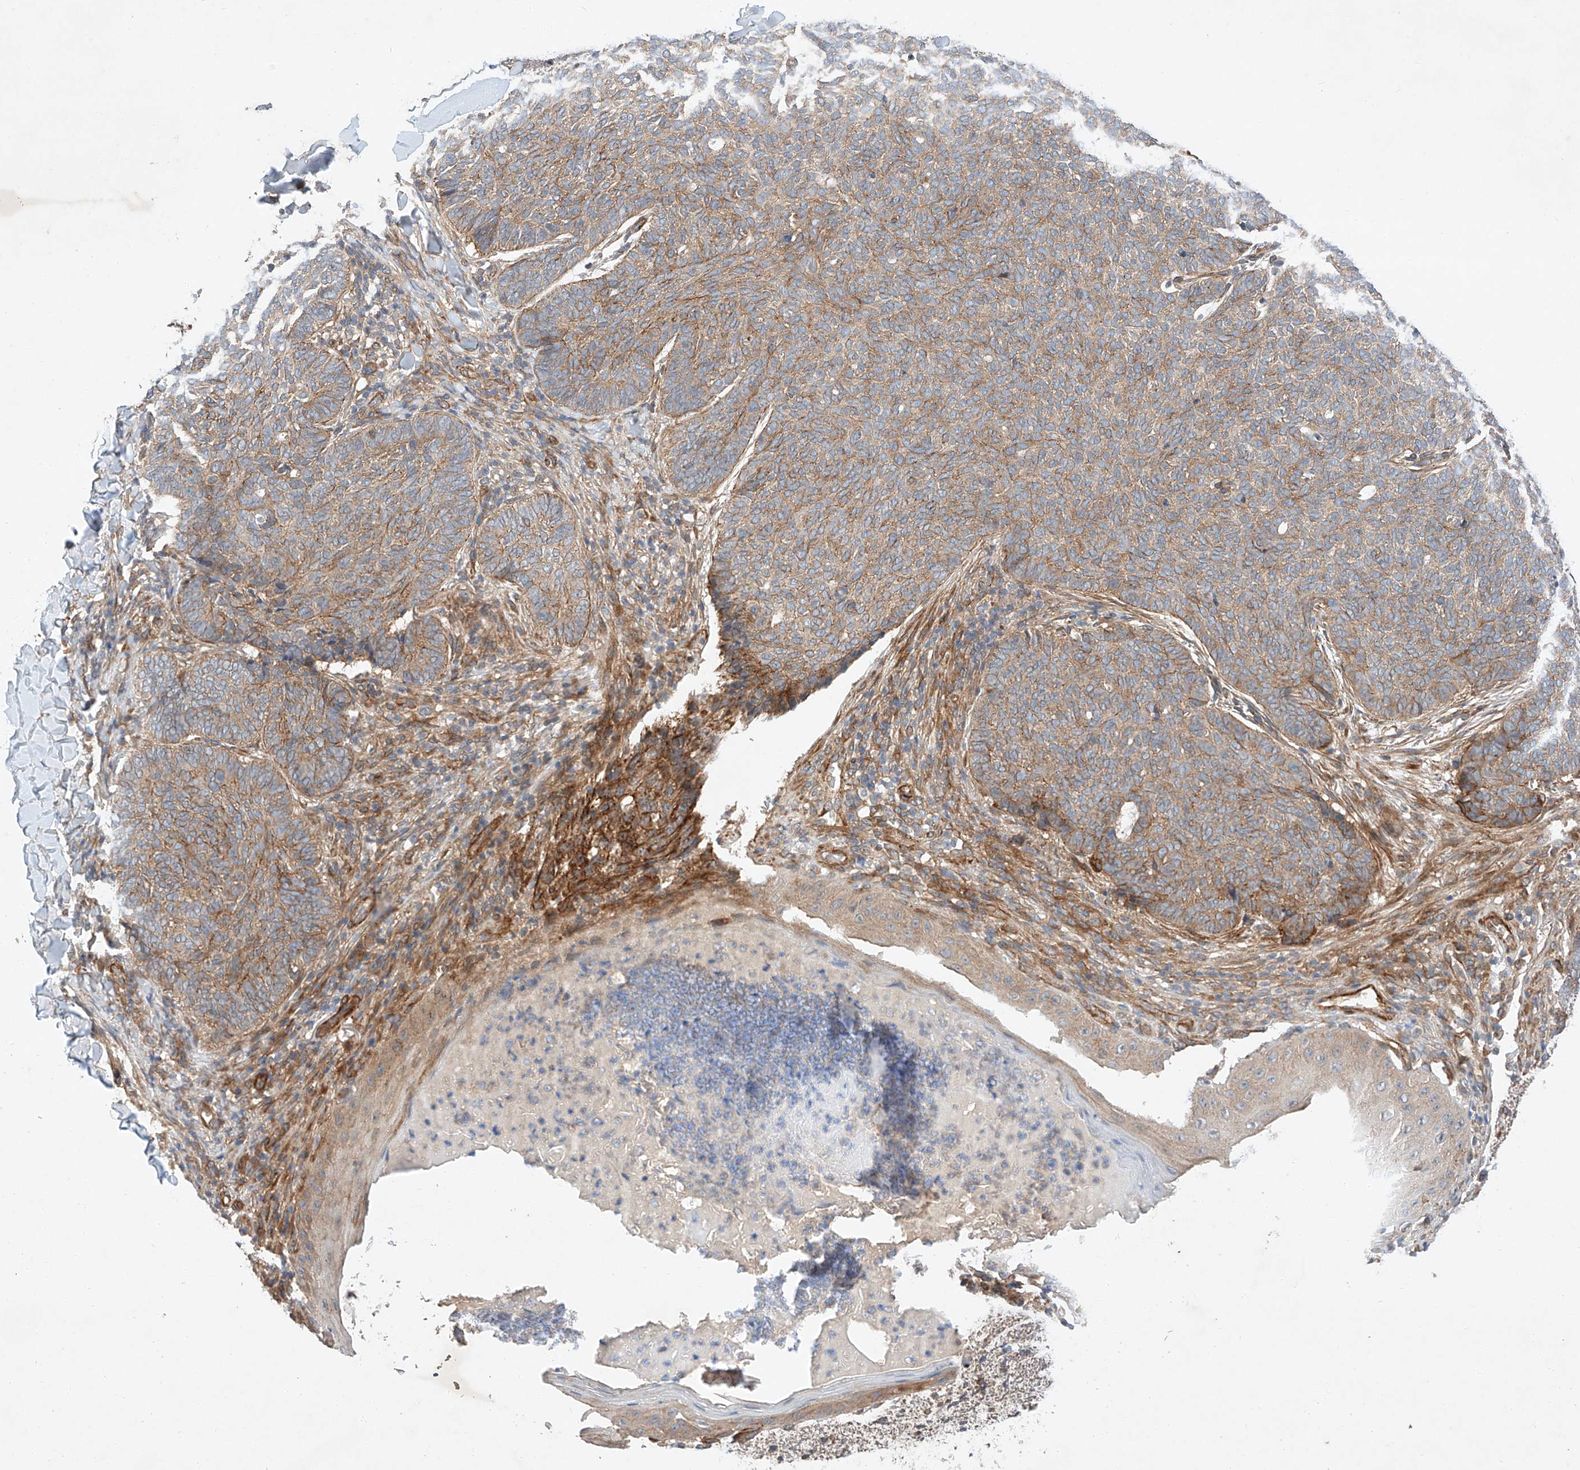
{"staining": {"intensity": "moderate", "quantity": ">75%", "location": "cytoplasmic/membranous"}, "tissue": "skin cancer", "cell_type": "Tumor cells", "image_type": "cancer", "snomed": [{"axis": "morphology", "description": "Normal tissue, NOS"}, {"axis": "morphology", "description": "Basal cell carcinoma"}, {"axis": "topography", "description": "Skin"}], "caption": "There is medium levels of moderate cytoplasmic/membranous expression in tumor cells of skin cancer, as demonstrated by immunohistochemical staining (brown color).", "gene": "RAB23", "patient": {"sex": "male", "age": 50}}